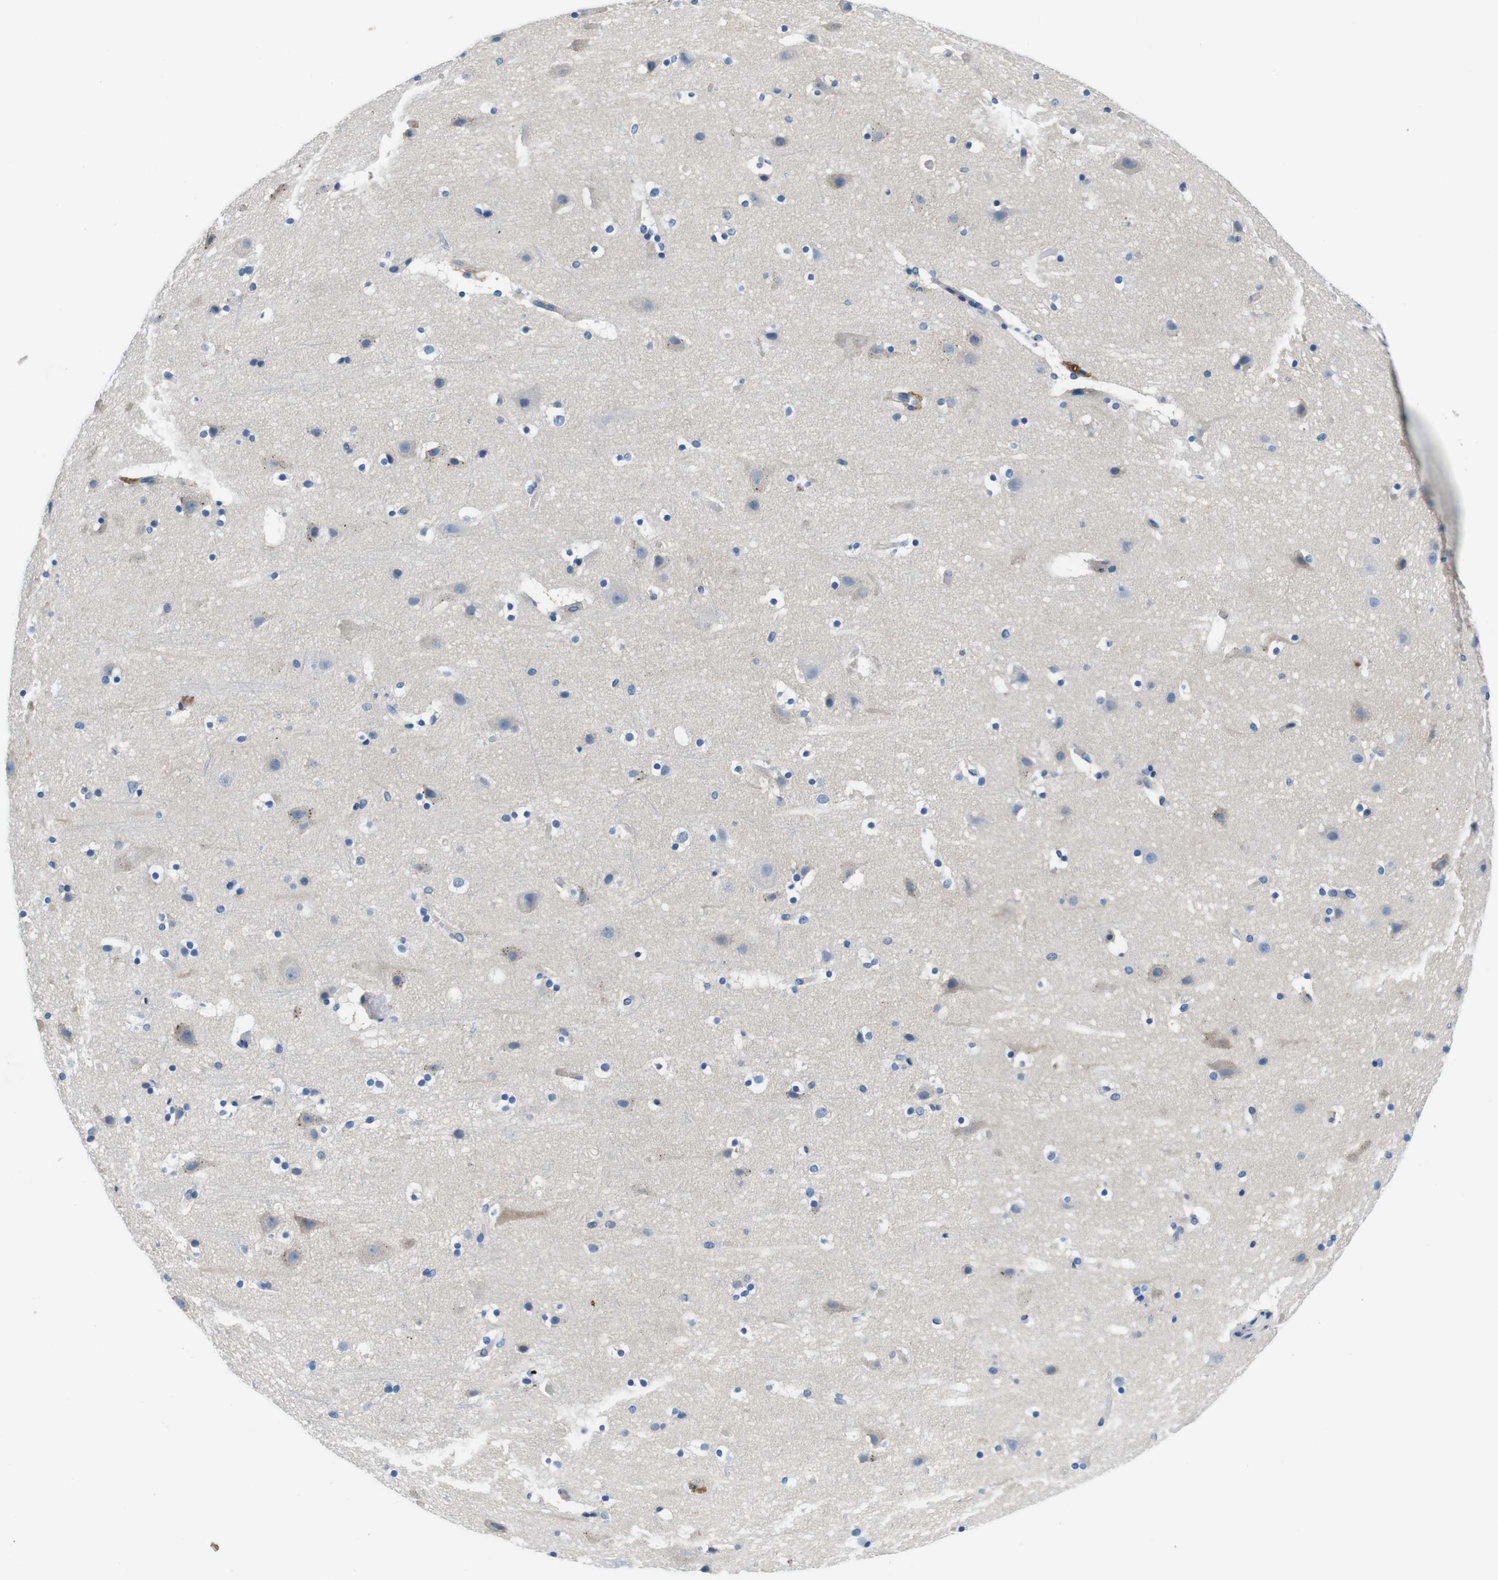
{"staining": {"intensity": "negative", "quantity": "none", "location": "none"}, "tissue": "cerebral cortex", "cell_type": "Endothelial cells", "image_type": "normal", "snomed": [{"axis": "morphology", "description": "Normal tissue, NOS"}, {"axis": "topography", "description": "Cerebral cortex"}], "caption": "High magnification brightfield microscopy of normal cerebral cortex stained with DAB (brown) and counterstained with hematoxylin (blue): endothelial cells show no significant staining. (DAB (3,3'-diaminobenzidine) immunohistochemistry (IHC), high magnification).", "gene": "DENND4C", "patient": {"sex": "male", "age": 45}}